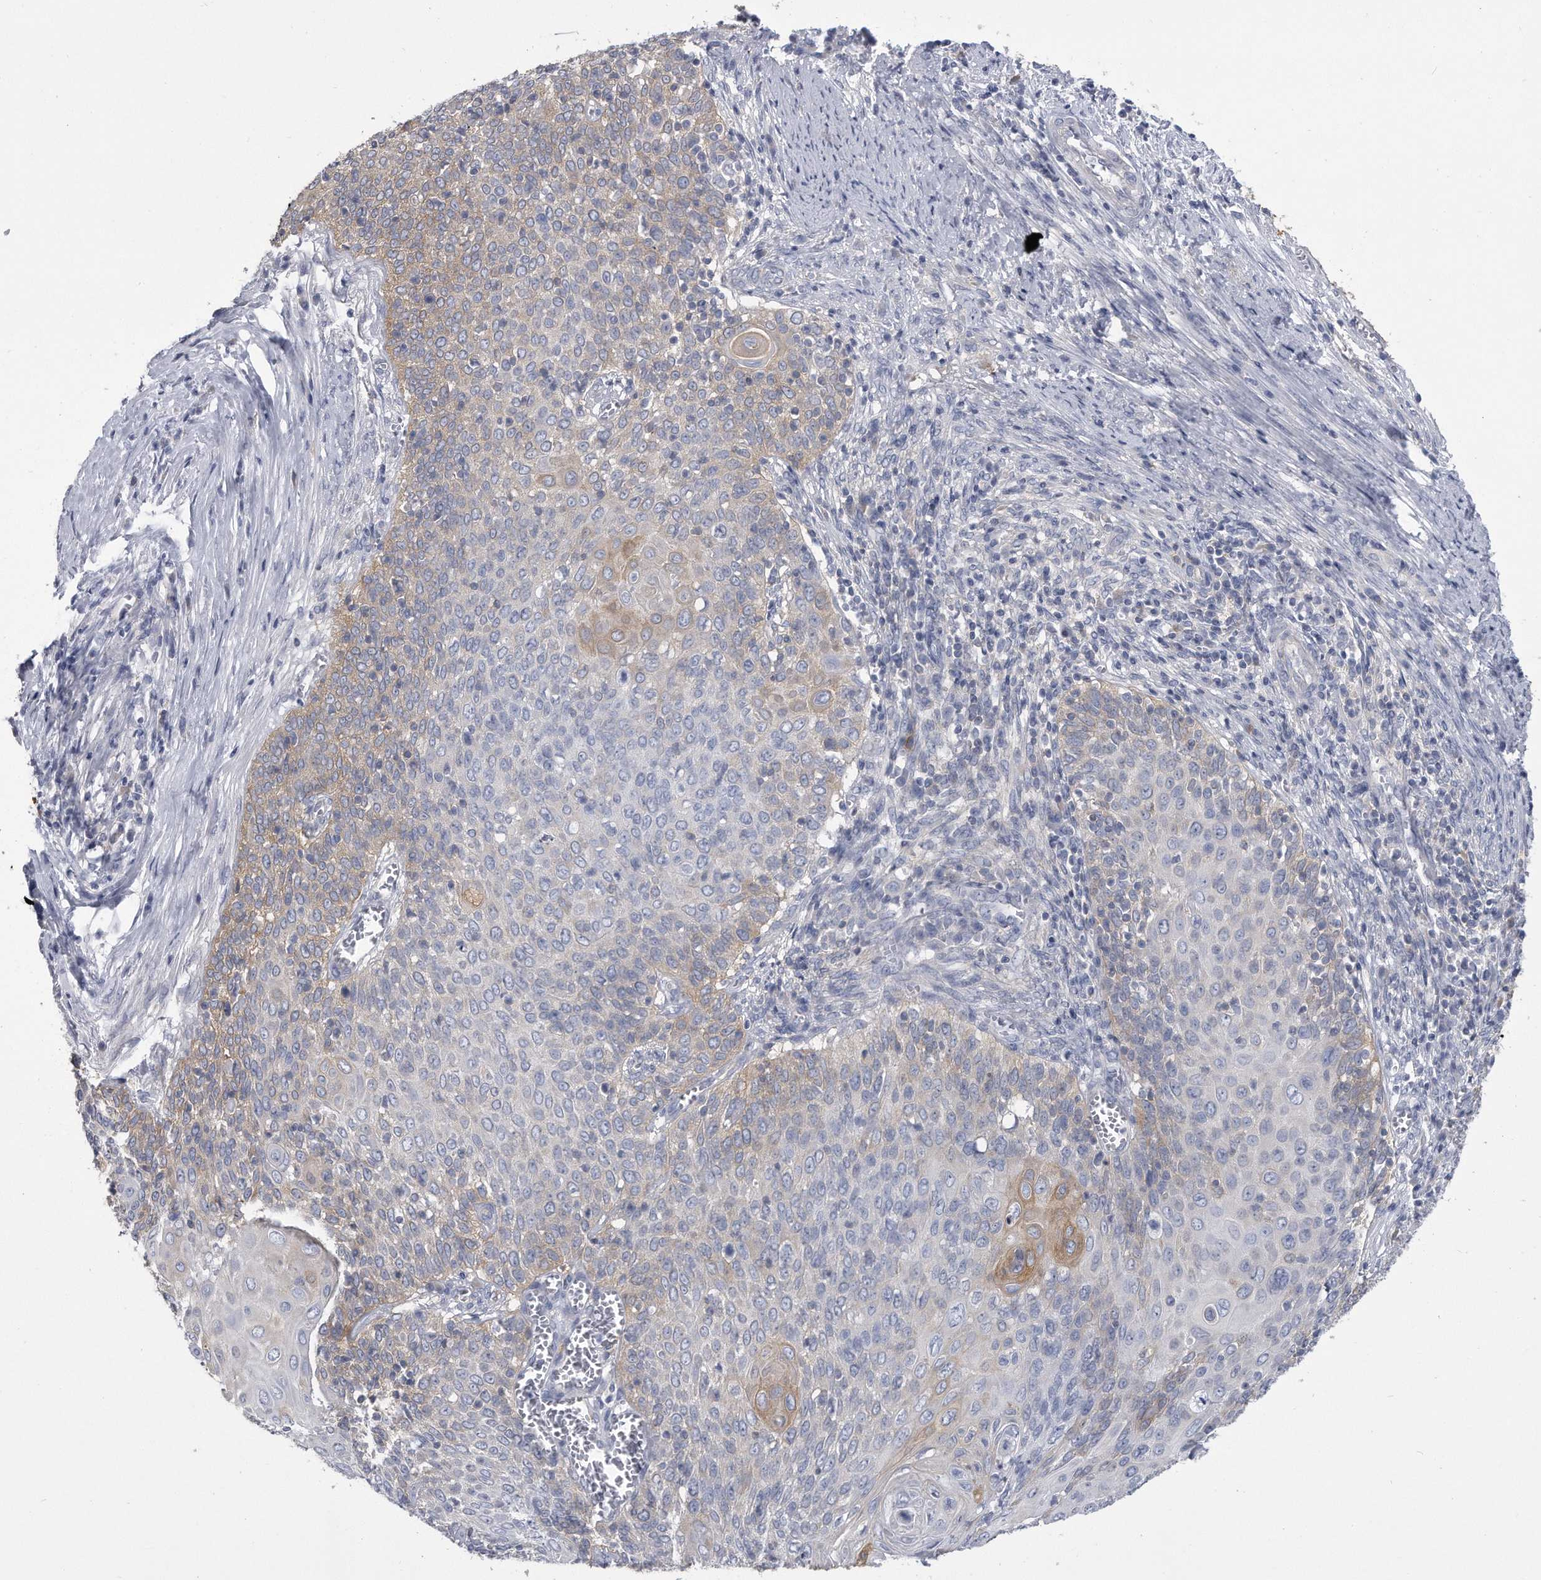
{"staining": {"intensity": "moderate", "quantity": "<25%", "location": "cytoplasmic/membranous"}, "tissue": "cervical cancer", "cell_type": "Tumor cells", "image_type": "cancer", "snomed": [{"axis": "morphology", "description": "Squamous cell carcinoma, NOS"}, {"axis": "topography", "description": "Cervix"}], "caption": "Squamous cell carcinoma (cervical) was stained to show a protein in brown. There is low levels of moderate cytoplasmic/membranous positivity in approximately <25% of tumor cells.", "gene": "PYGB", "patient": {"sex": "female", "age": 39}}